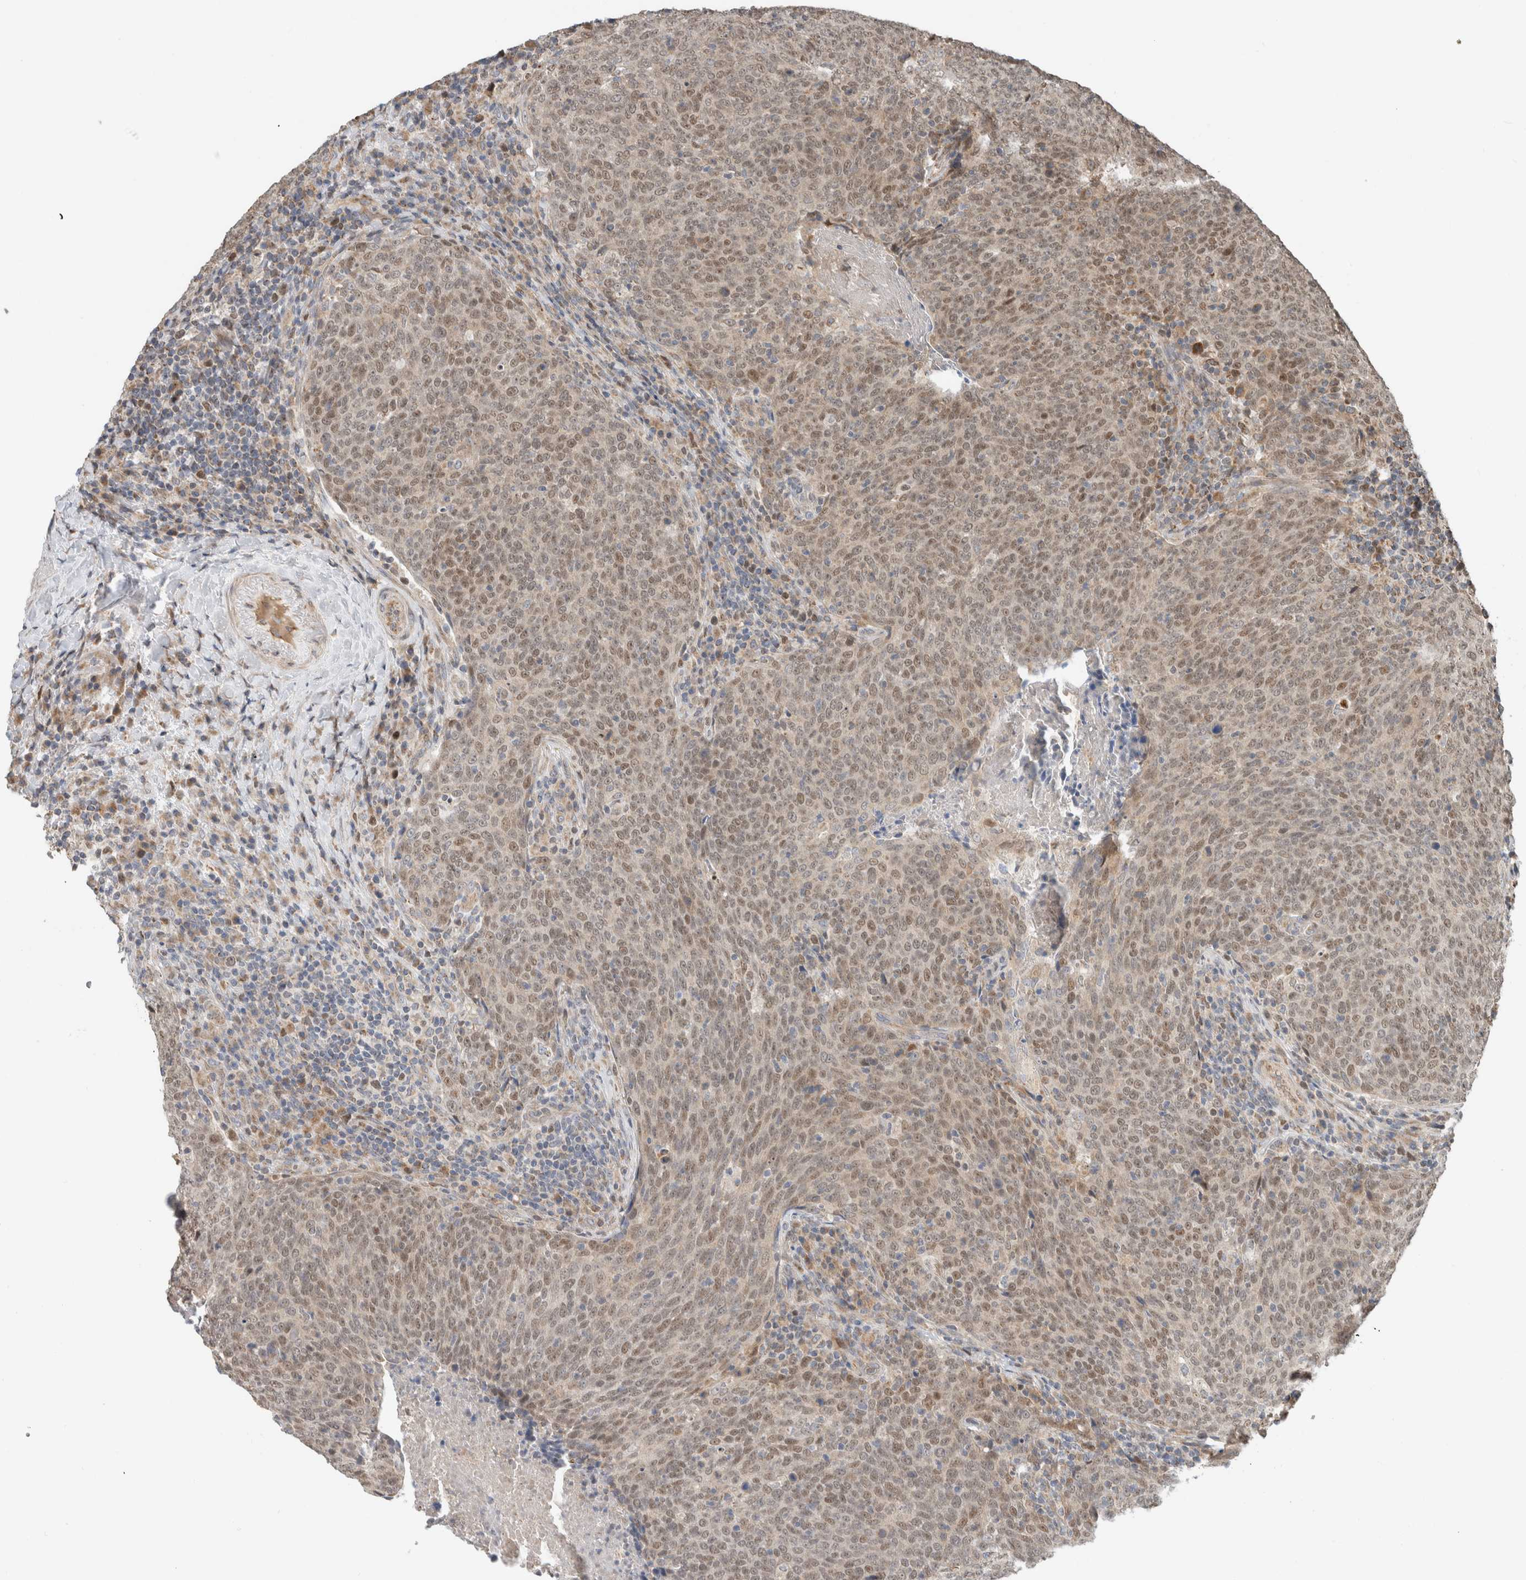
{"staining": {"intensity": "weak", "quantity": ">75%", "location": "cytoplasmic/membranous,nuclear"}, "tissue": "head and neck cancer", "cell_type": "Tumor cells", "image_type": "cancer", "snomed": [{"axis": "morphology", "description": "Squamous cell carcinoma, NOS"}, {"axis": "morphology", "description": "Squamous cell carcinoma, metastatic, NOS"}, {"axis": "topography", "description": "Lymph node"}, {"axis": "topography", "description": "Head-Neck"}], "caption": "DAB immunohistochemical staining of head and neck cancer demonstrates weak cytoplasmic/membranous and nuclear protein staining in approximately >75% of tumor cells.", "gene": "GINS4", "patient": {"sex": "male", "age": 62}}